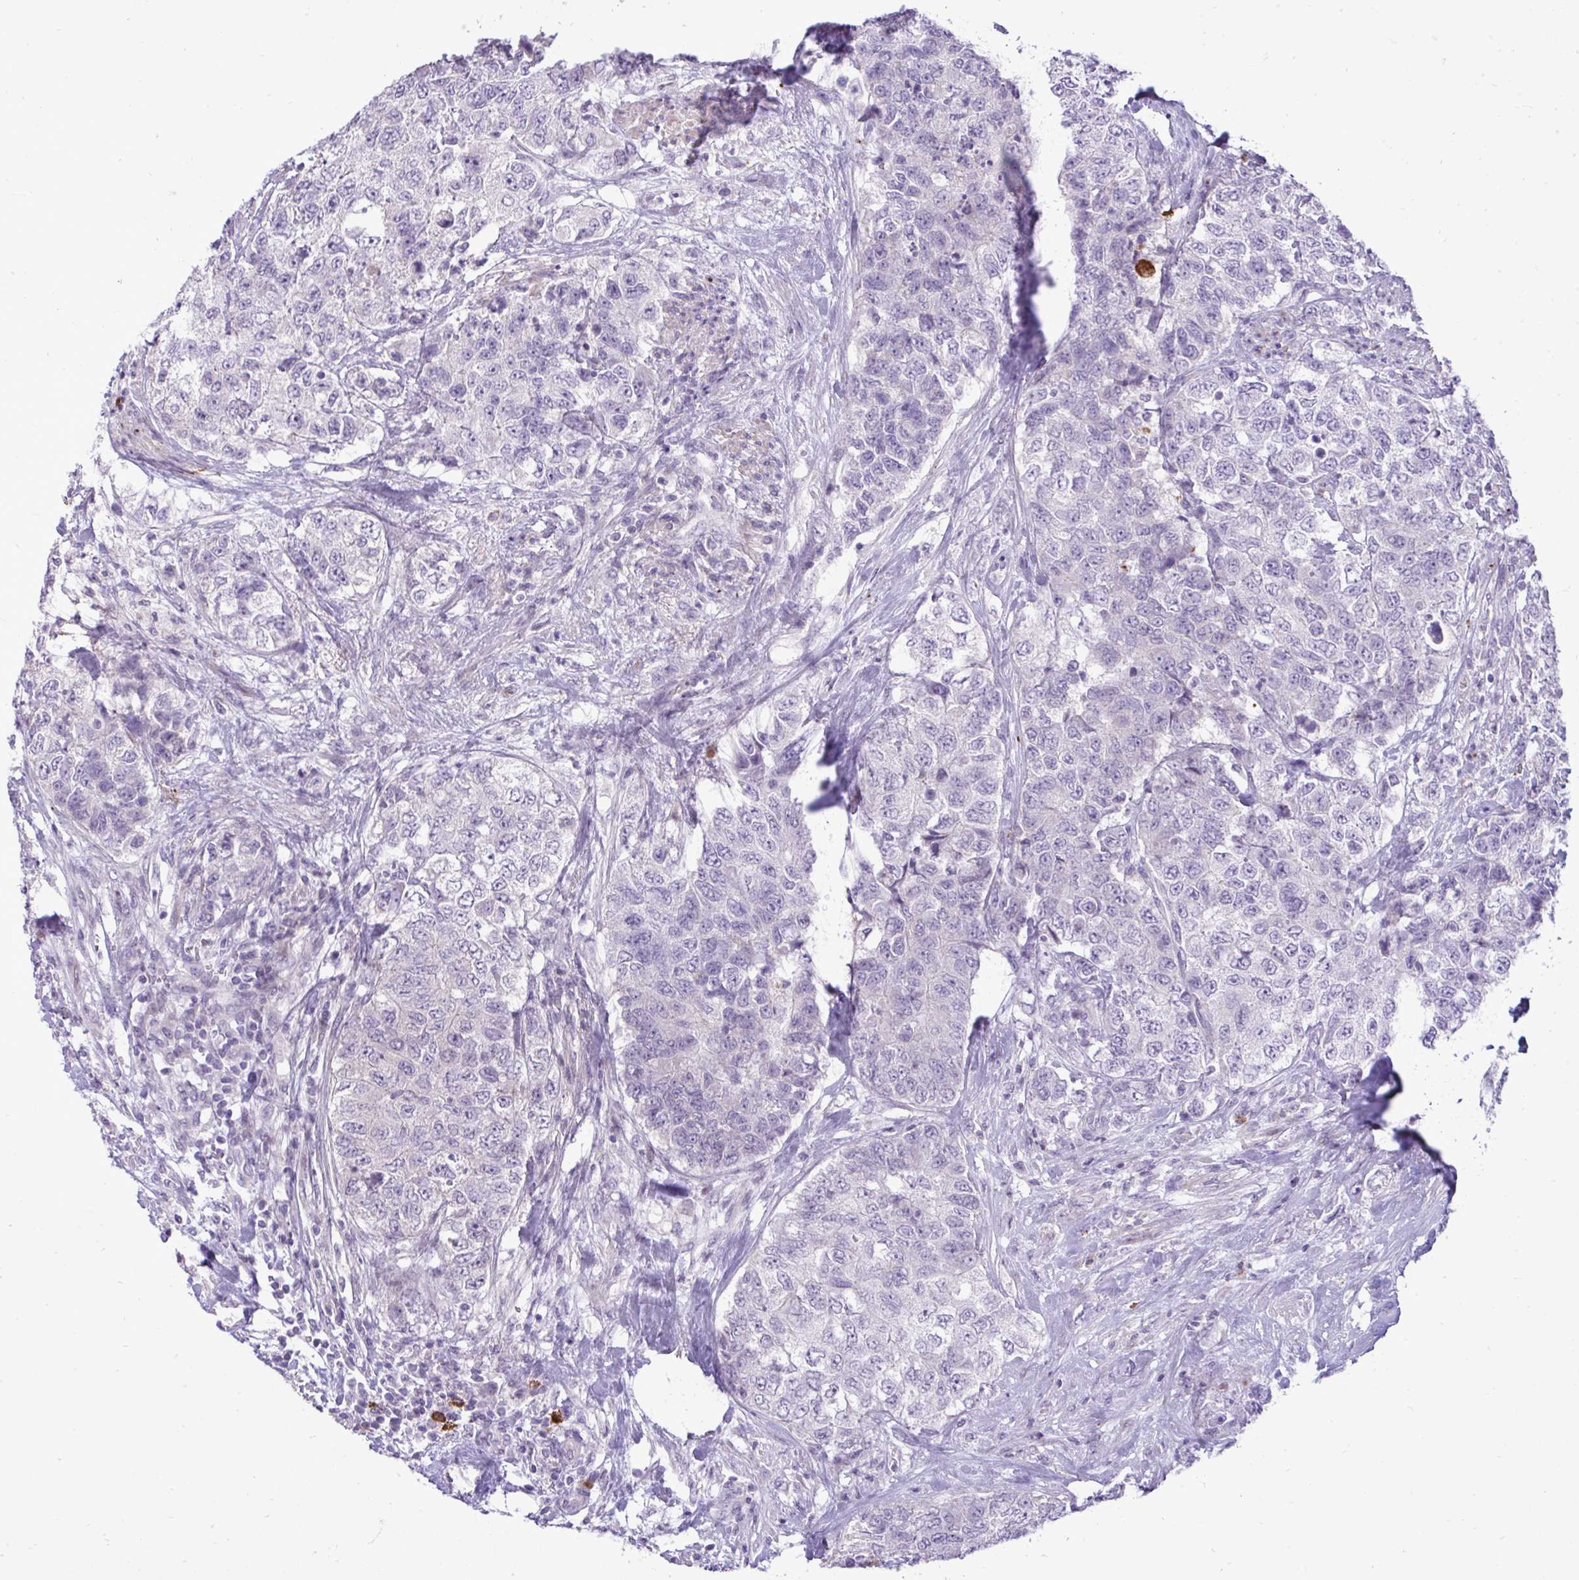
{"staining": {"intensity": "negative", "quantity": "none", "location": "none"}, "tissue": "urothelial cancer", "cell_type": "Tumor cells", "image_type": "cancer", "snomed": [{"axis": "morphology", "description": "Urothelial carcinoma, High grade"}, {"axis": "topography", "description": "Urinary bladder"}], "caption": "The micrograph displays no significant staining in tumor cells of high-grade urothelial carcinoma.", "gene": "SPAG1", "patient": {"sex": "female", "age": 78}}